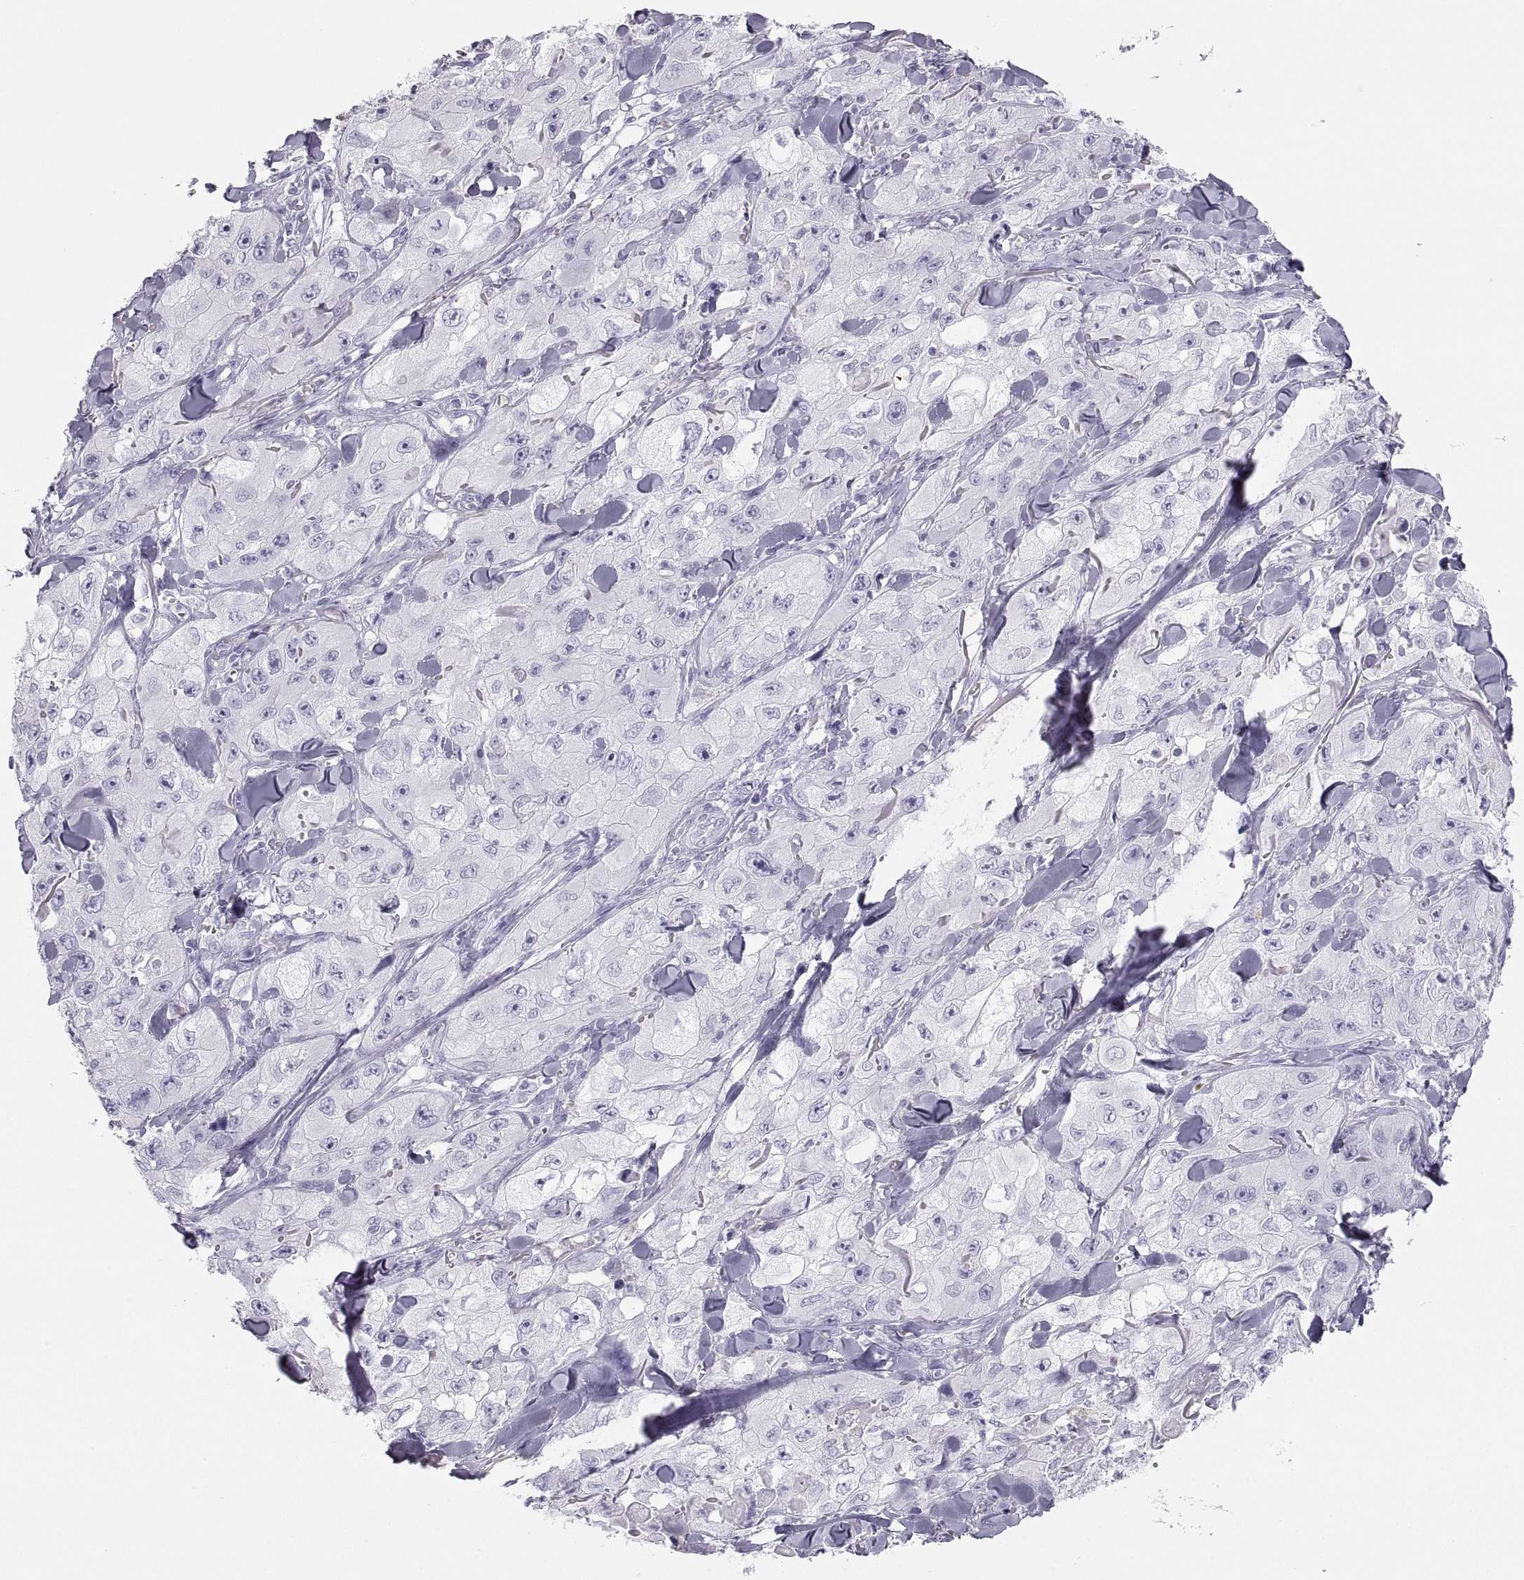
{"staining": {"intensity": "negative", "quantity": "none", "location": "none"}, "tissue": "skin cancer", "cell_type": "Tumor cells", "image_type": "cancer", "snomed": [{"axis": "morphology", "description": "Squamous cell carcinoma, NOS"}, {"axis": "topography", "description": "Skin"}, {"axis": "topography", "description": "Subcutis"}], "caption": "Tumor cells show no significant protein expression in skin cancer (squamous cell carcinoma).", "gene": "SEMG1", "patient": {"sex": "male", "age": 73}}